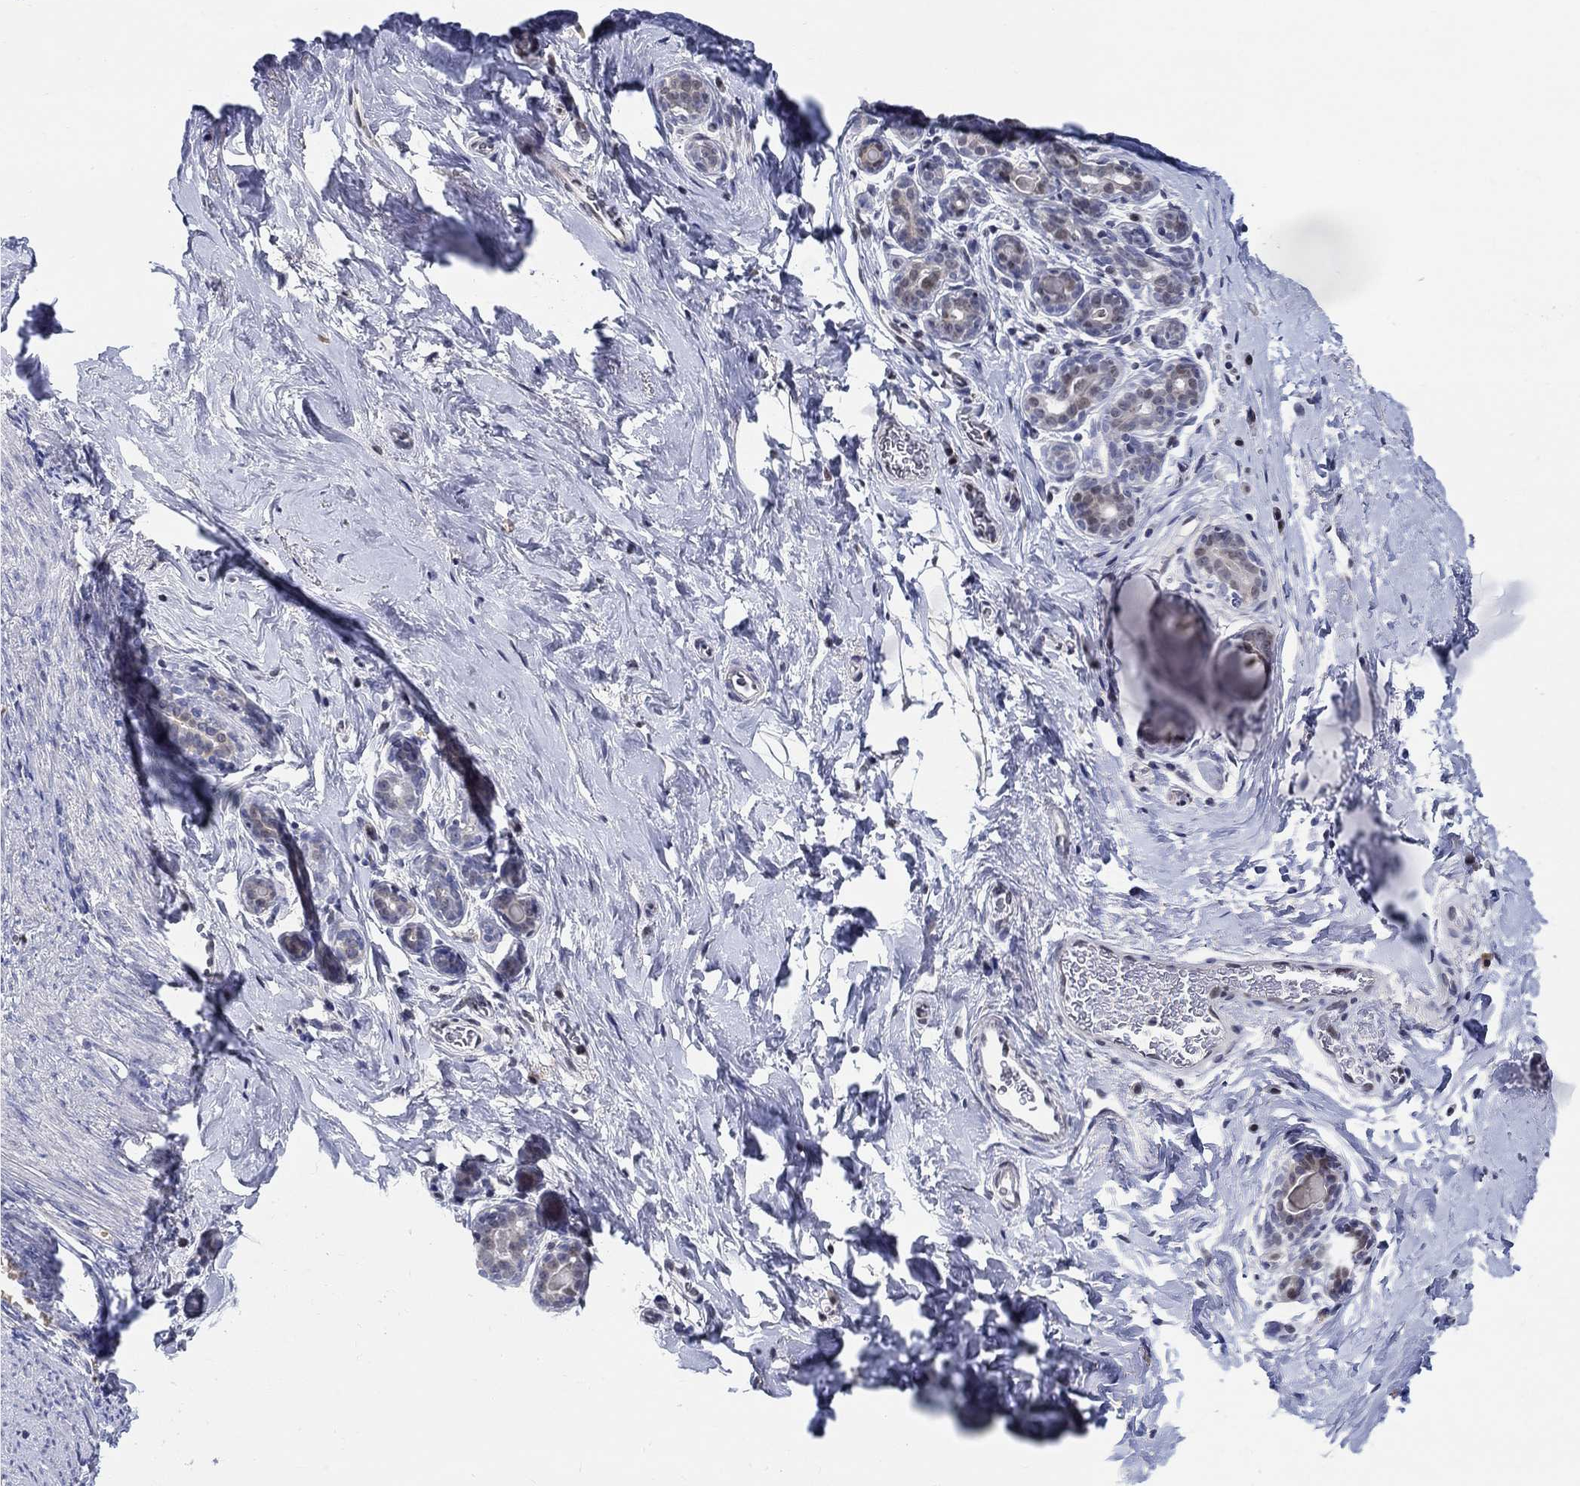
{"staining": {"intensity": "negative", "quantity": "none", "location": "none"}, "tissue": "breast", "cell_type": "Adipocytes", "image_type": "normal", "snomed": [{"axis": "morphology", "description": "Normal tissue, NOS"}, {"axis": "topography", "description": "Skin"}, {"axis": "topography", "description": "Breast"}], "caption": "This is a histopathology image of IHC staining of benign breast, which shows no positivity in adipocytes. (Stains: DAB (3,3'-diaminobenzidine) immunohistochemistry with hematoxylin counter stain, Microscopy: brightfield microscopy at high magnification).", "gene": "C16orf46", "patient": {"sex": "female", "age": 43}}